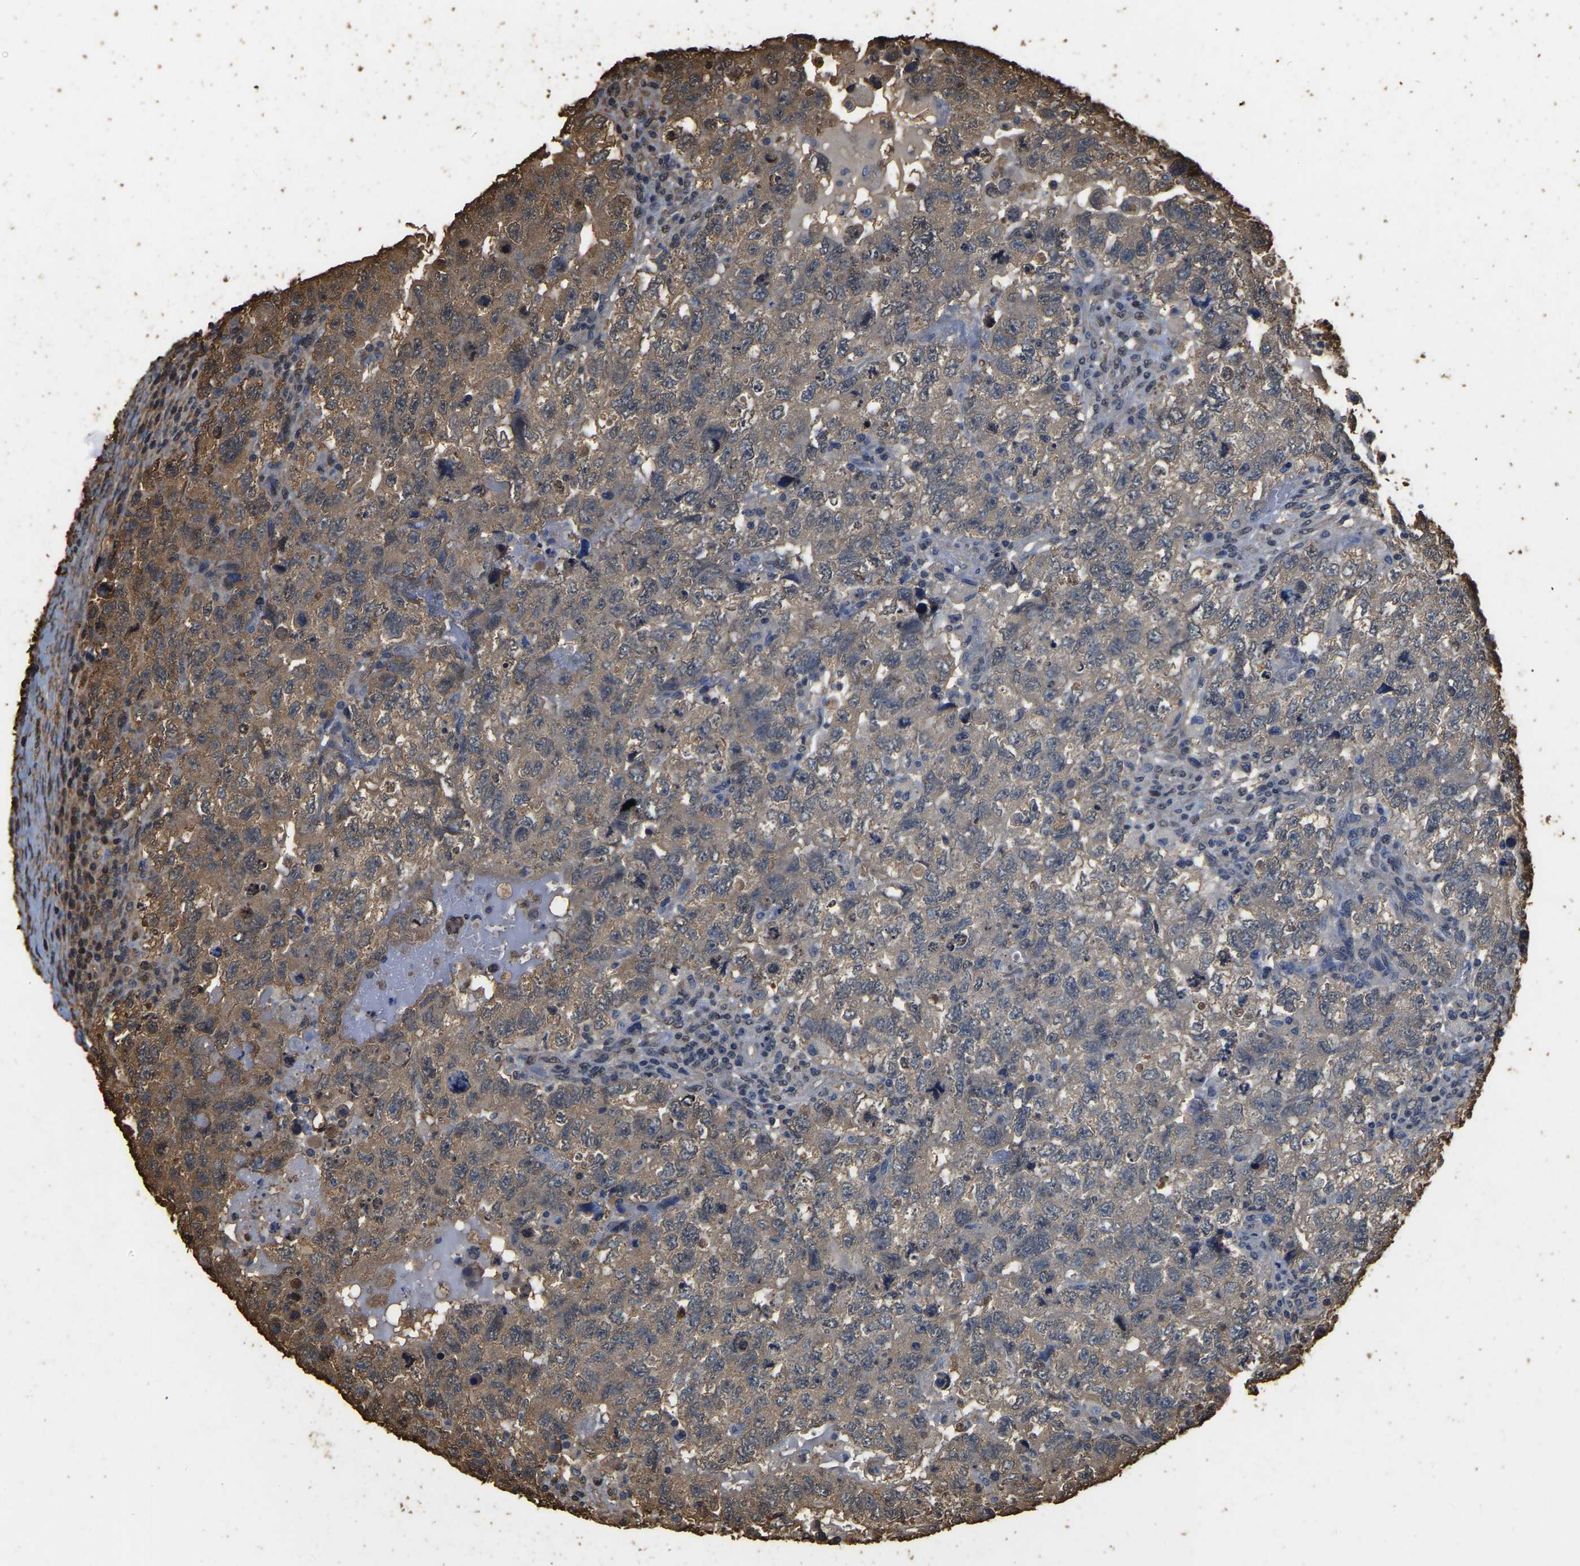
{"staining": {"intensity": "moderate", "quantity": ">75%", "location": "cytoplasmic/membranous"}, "tissue": "testis cancer", "cell_type": "Tumor cells", "image_type": "cancer", "snomed": [{"axis": "morphology", "description": "Carcinoma, Embryonal, NOS"}, {"axis": "topography", "description": "Testis"}], "caption": "Human testis cancer (embryonal carcinoma) stained with a protein marker shows moderate staining in tumor cells.", "gene": "LDHB", "patient": {"sex": "male", "age": 36}}